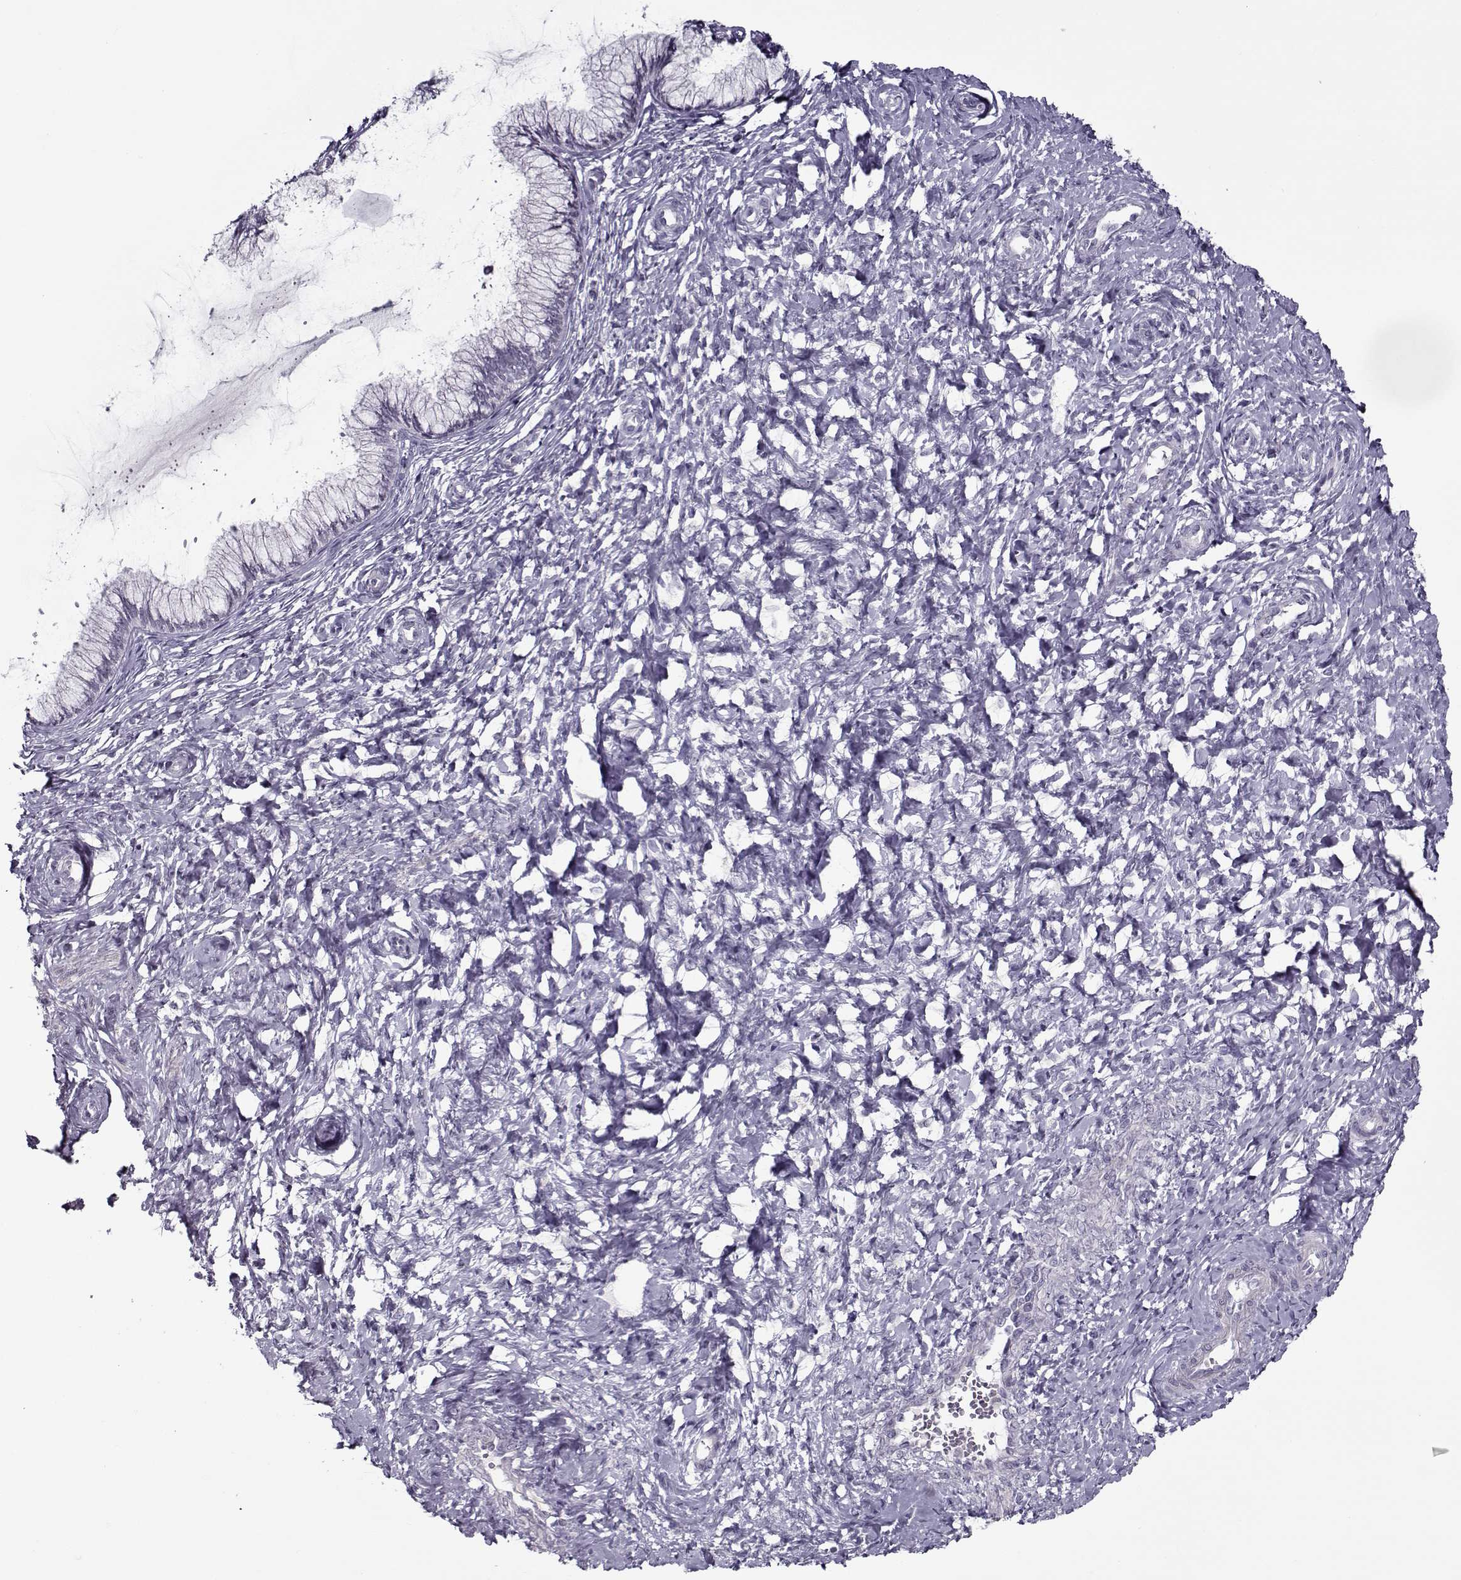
{"staining": {"intensity": "negative", "quantity": "none", "location": "none"}, "tissue": "cervix", "cell_type": "Glandular cells", "image_type": "normal", "snomed": [{"axis": "morphology", "description": "Normal tissue, NOS"}, {"axis": "topography", "description": "Cervix"}], "caption": "IHC of unremarkable cervix reveals no expression in glandular cells.", "gene": "CIBAR1", "patient": {"sex": "female", "age": 37}}